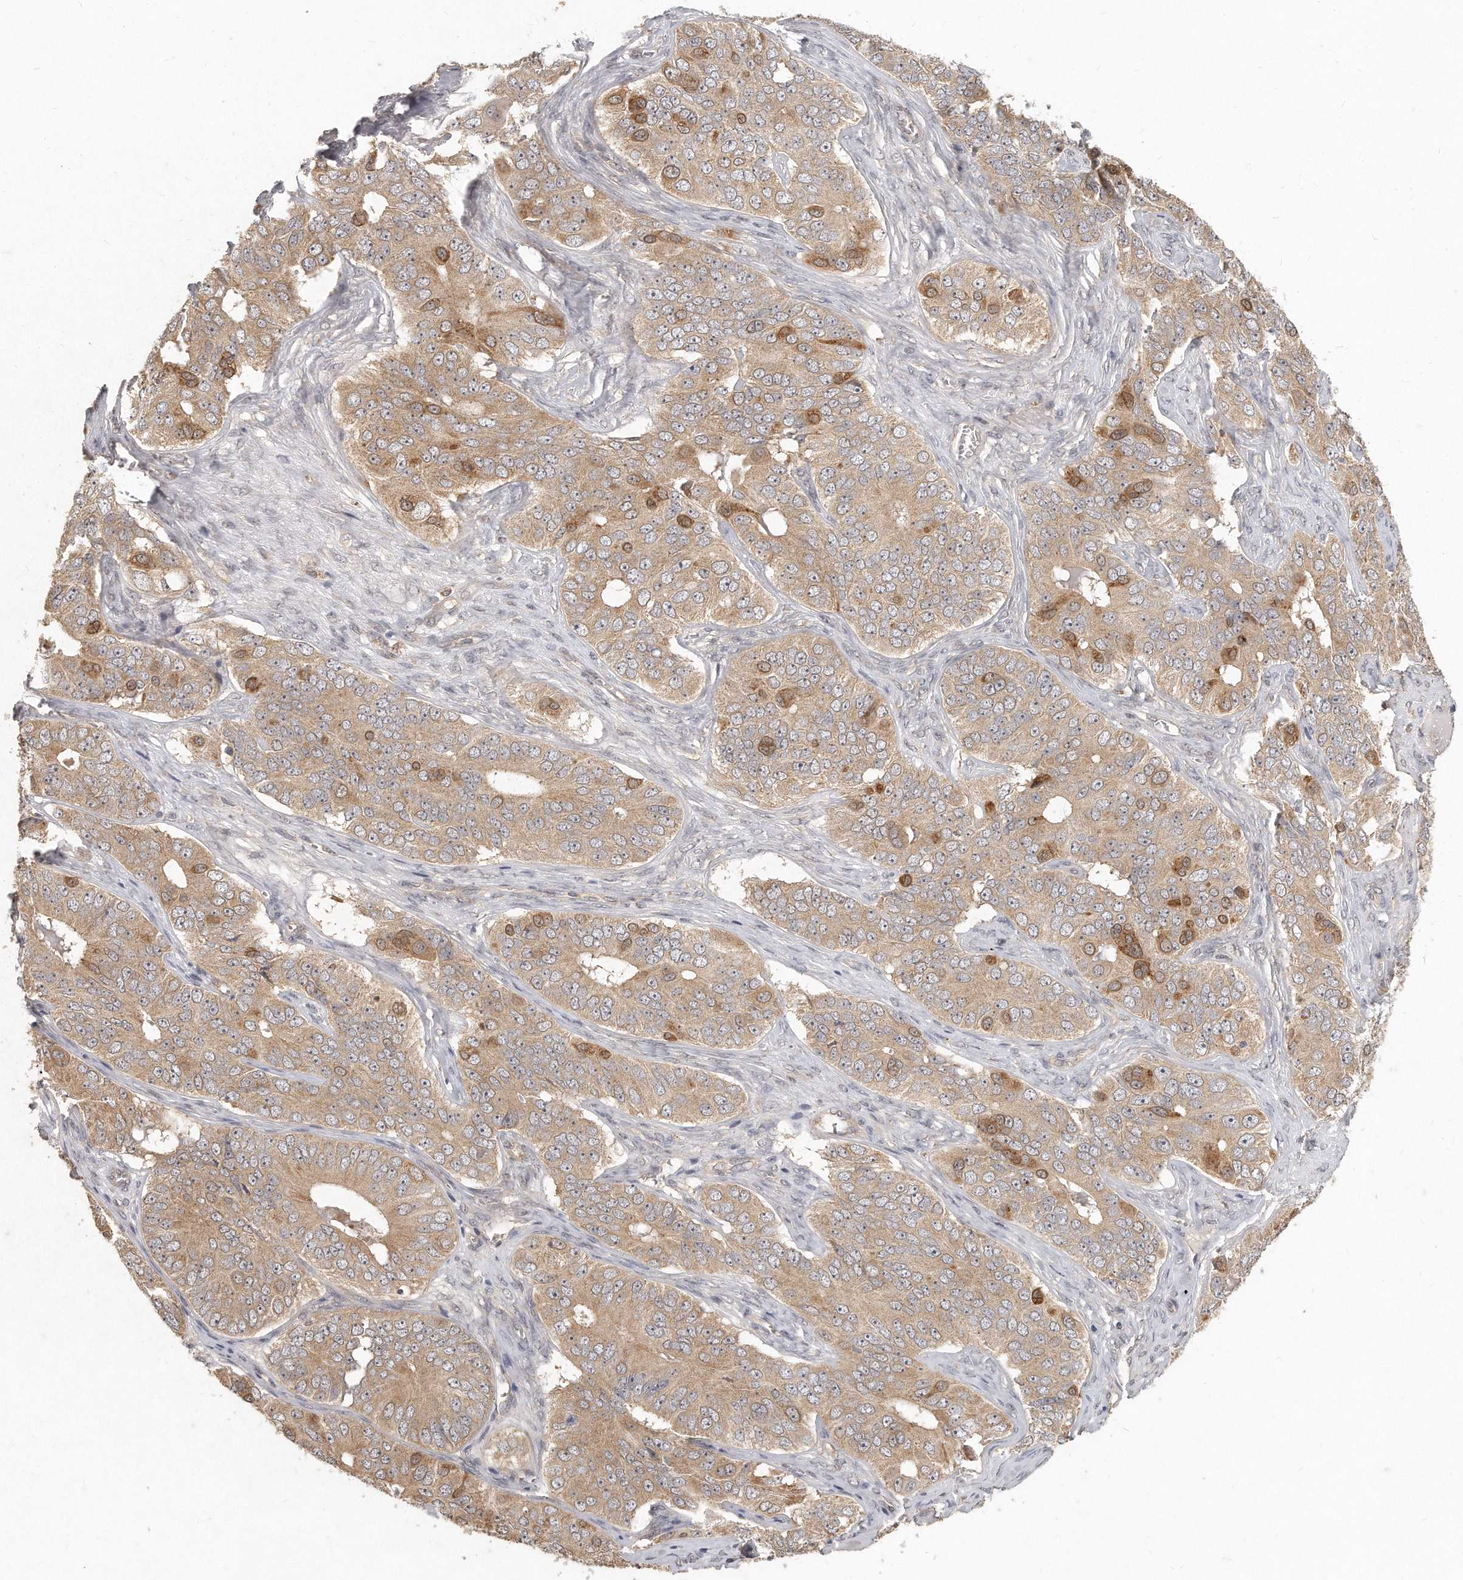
{"staining": {"intensity": "moderate", "quantity": ">75%", "location": "cytoplasmic/membranous"}, "tissue": "ovarian cancer", "cell_type": "Tumor cells", "image_type": "cancer", "snomed": [{"axis": "morphology", "description": "Carcinoma, endometroid"}, {"axis": "topography", "description": "Ovary"}], "caption": "Immunohistochemical staining of human ovarian cancer displays medium levels of moderate cytoplasmic/membranous staining in about >75% of tumor cells. (DAB (3,3'-diaminobenzidine) IHC with brightfield microscopy, high magnification).", "gene": "LGALS8", "patient": {"sex": "female", "age": 51}}